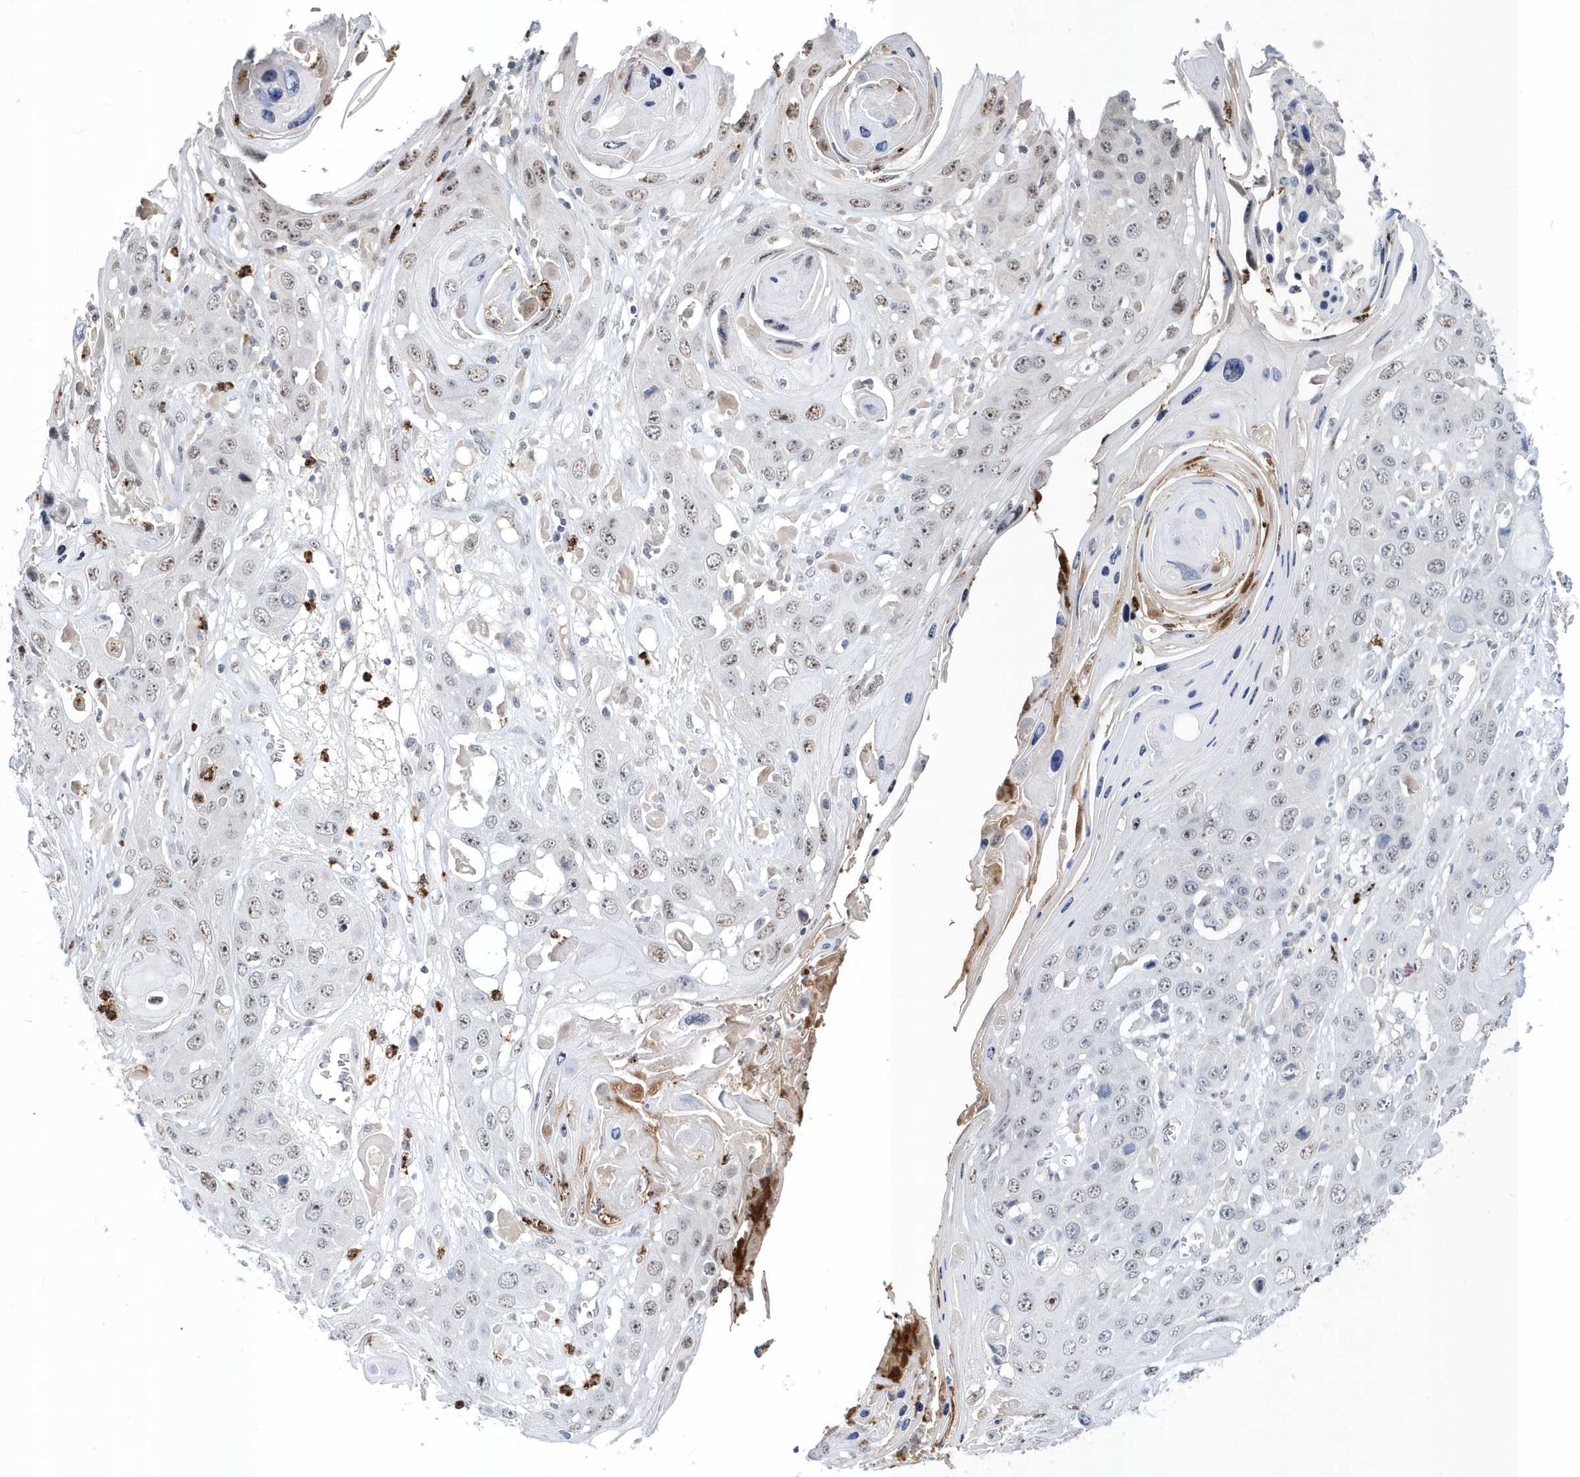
{"staining": {"intensity": "weak", "quantity": "25%-75%", "location": "nuclear"}, "tissue": "skin cancer", "cell_type": "Tumor cells", "image_type": "cancer", "snomed": [{"axis": "morphology", "description": "Squamous cell carcinoma, NOS"}, {"axis": "topography", "description": "Skin"}], "caption": "Immunohistochemical staining of skin cancer (squamous cell carcinoma) shows low levels of weak nuclear protein expression in approximately 25%-75% of tumor cells. The staining was performed using DAB (3,3'-diaminobenzidine), with brown indicating positive protein expression. Nuclei are stained blue with hematoxylin.", "gene": "ASCL4", "patient": {"sex": "male", "age": 55}}